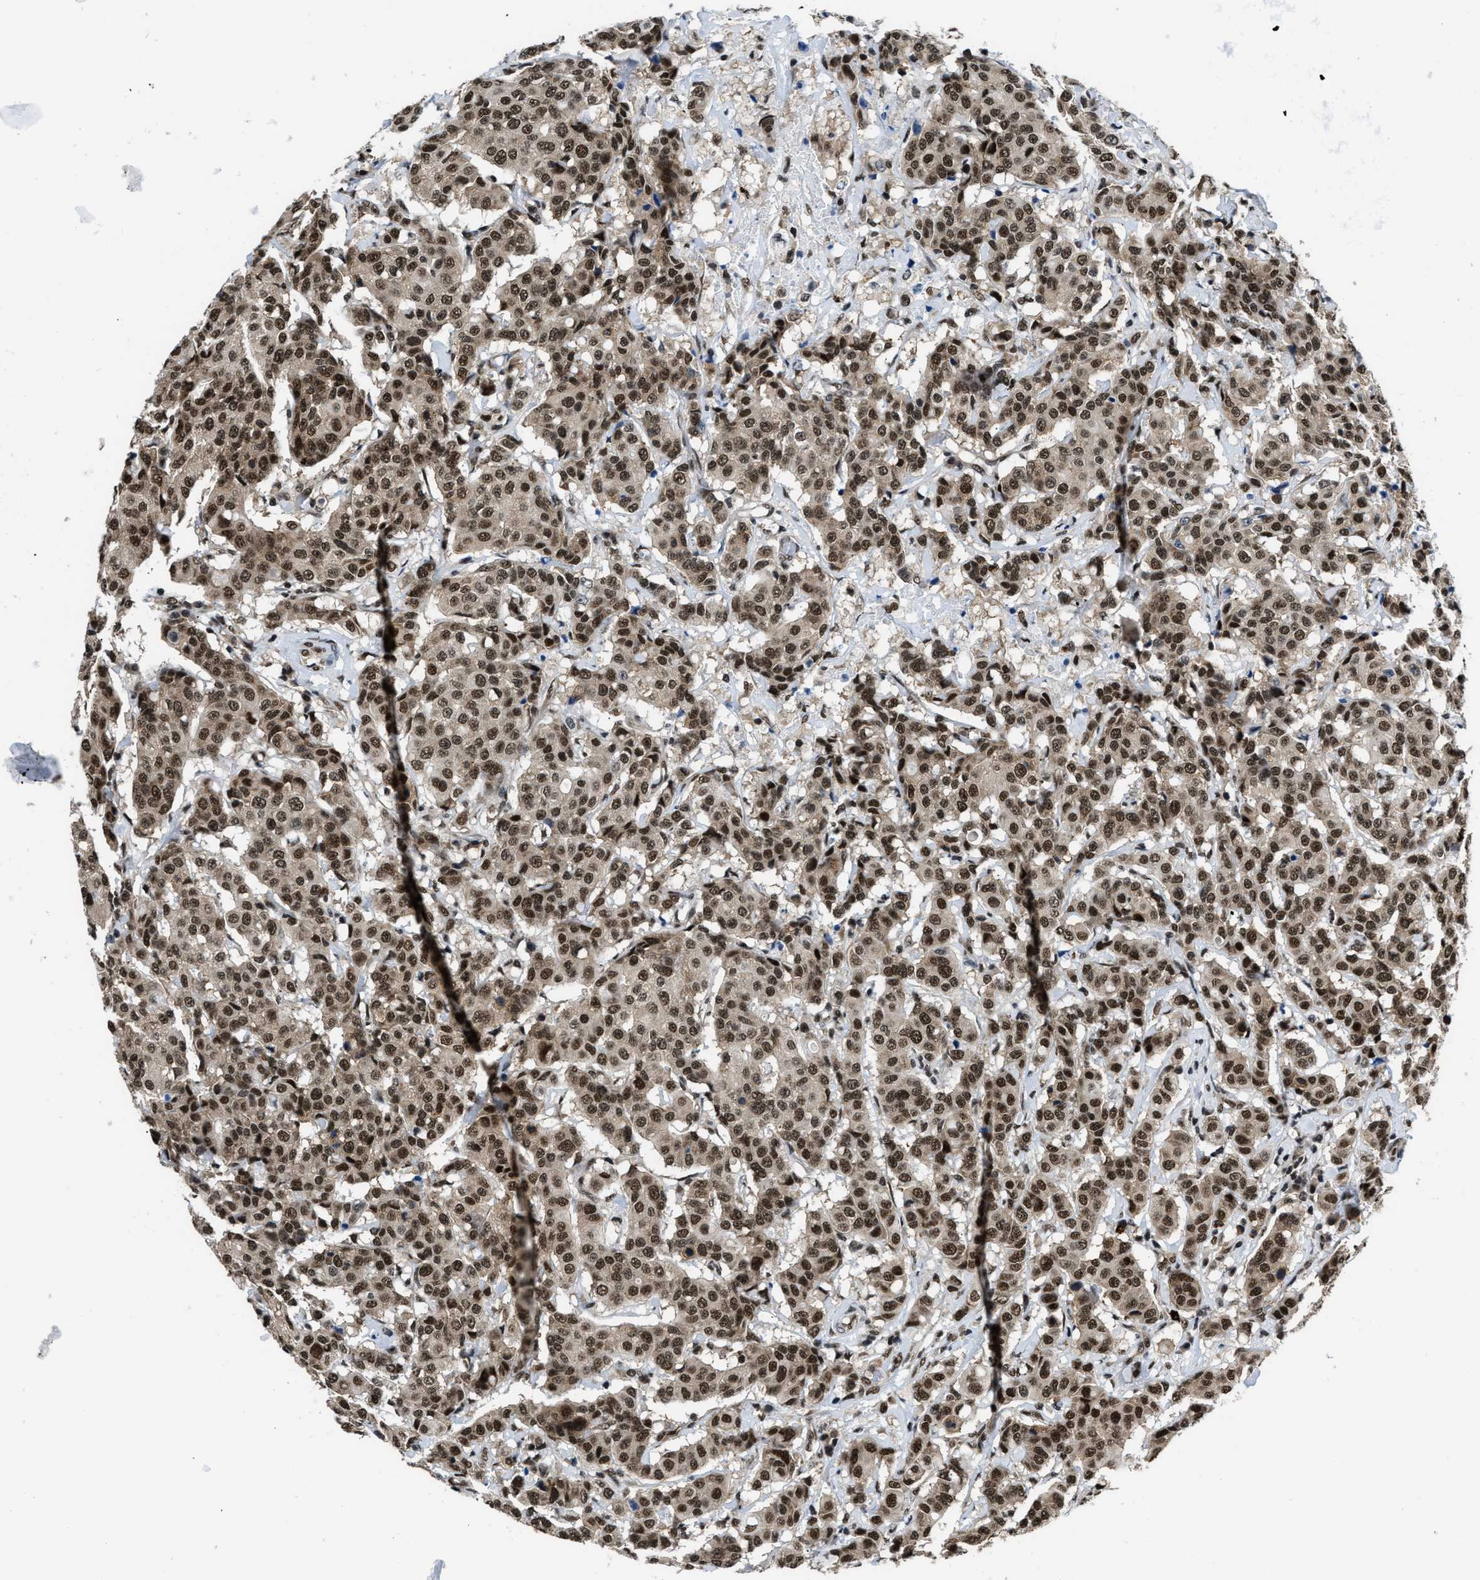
{"staining": {"intensity": "strong", "quantity": ">75%", "location": "nuclear"}, "tissue": "breast cancer", "cell_type": "Tumor cells", "image_type": "cancer", "snomed": [{"axis": "morphology", "description": "Duct carcinoma"}, {"axis": "topography", "description": "Breast"}], "caption": "Immunohistochemical staining of invasive ductal carcinoma (breast) demonstrates high levels of strong nuclear protein expression in approximately >75% of tumor cells.", "gene": "CCNDBP1", "patient": {"sex": "female", "age": 27}}